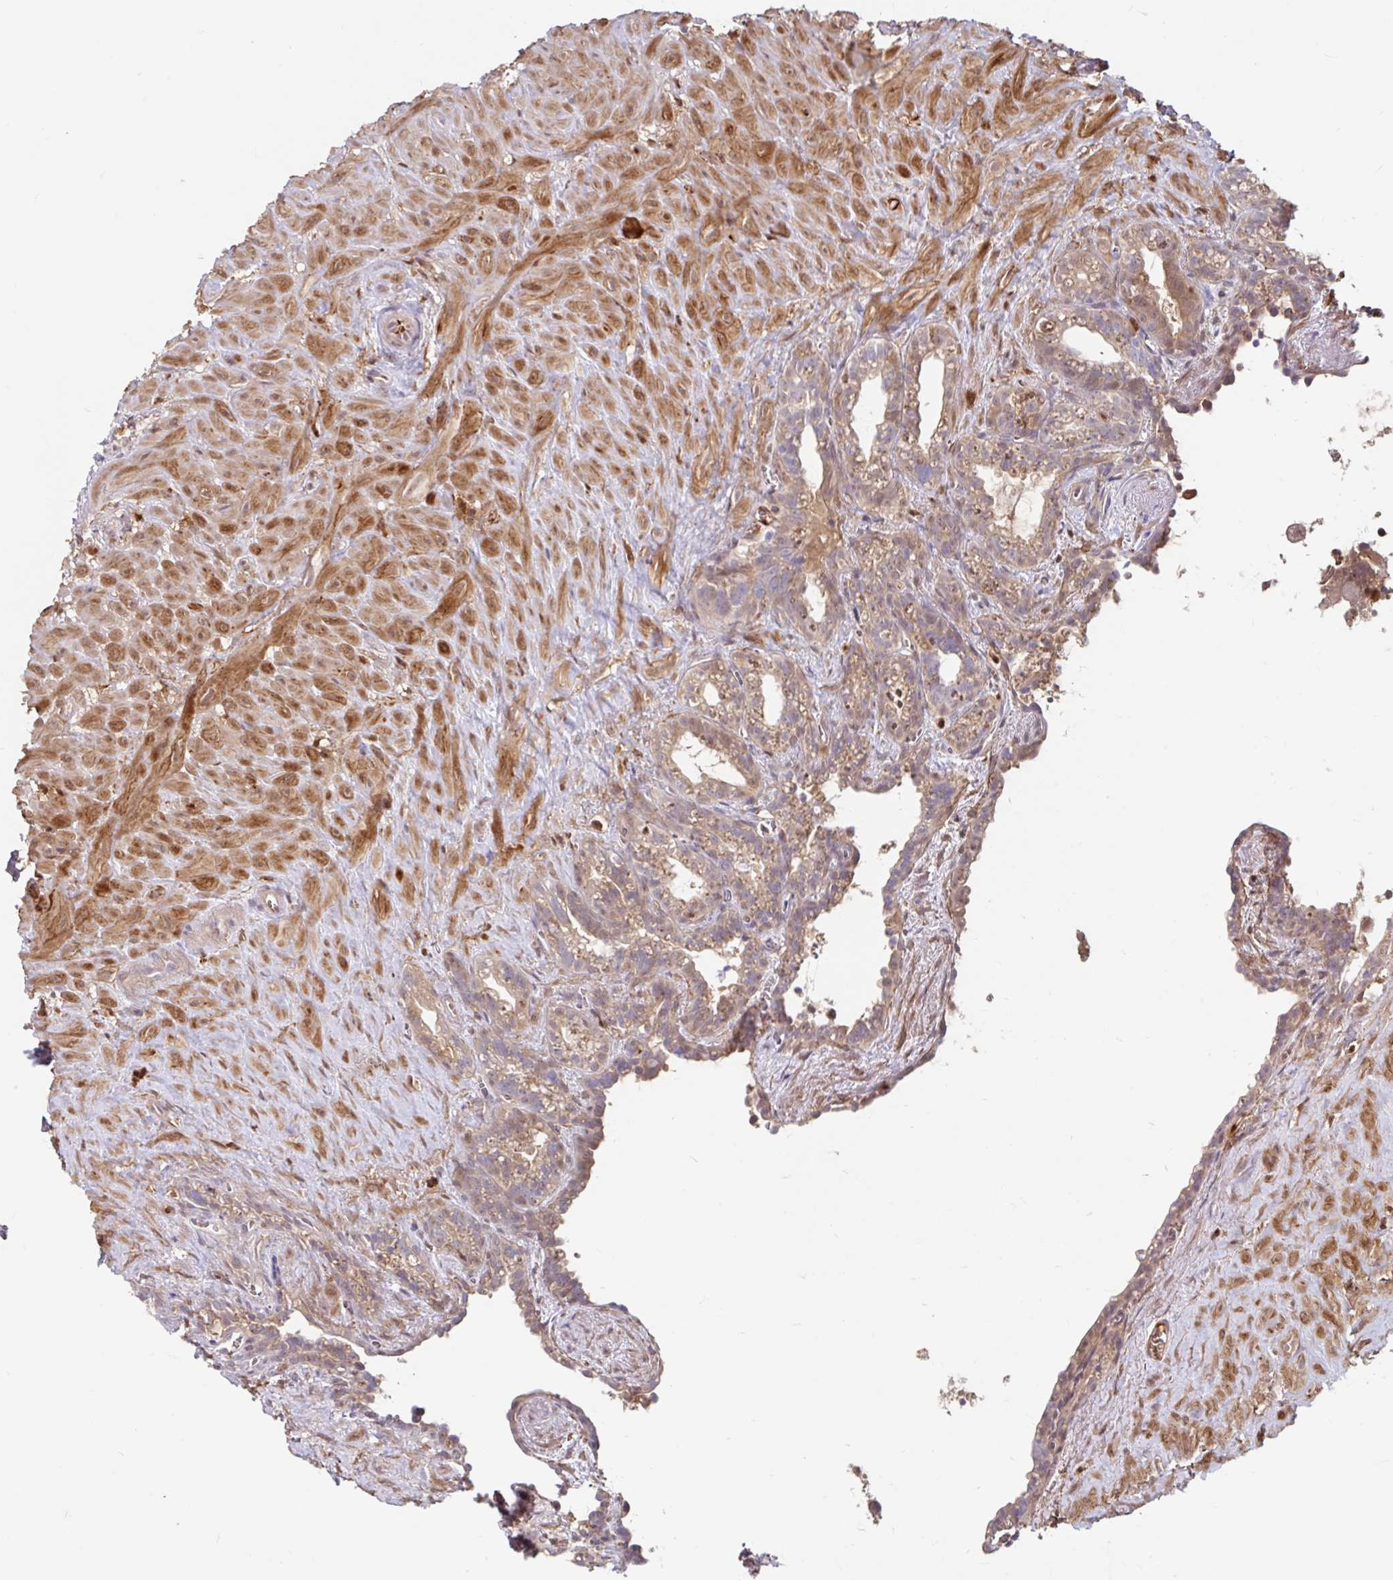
{"staining": {"intensity": "weak", "quantity": ">75%", "location": "cytoplasmic/membranous"}, "tissue": "seminal vesicle", "cell_type": "Glandular cells", "image_type": "normal", "snomed": [{"axis": "morphology", "description": "Normal tissue, NOS"}, {"axis": "topography", "description": "Seminal veicle"}], "caption": "Seminal vesicle stained with IHC demonstrates weak cytoplasmic/membranous positivity in approximately >75% of glandular cells. The staining is performed using DAB (3,3'-diaminobenzidine) brown chromogen to label protein expression. The nuclei are counter-stained blue using hematoxylin.", "gene": "BLVRA", "patient": {"sex": "male", "age": 76}}